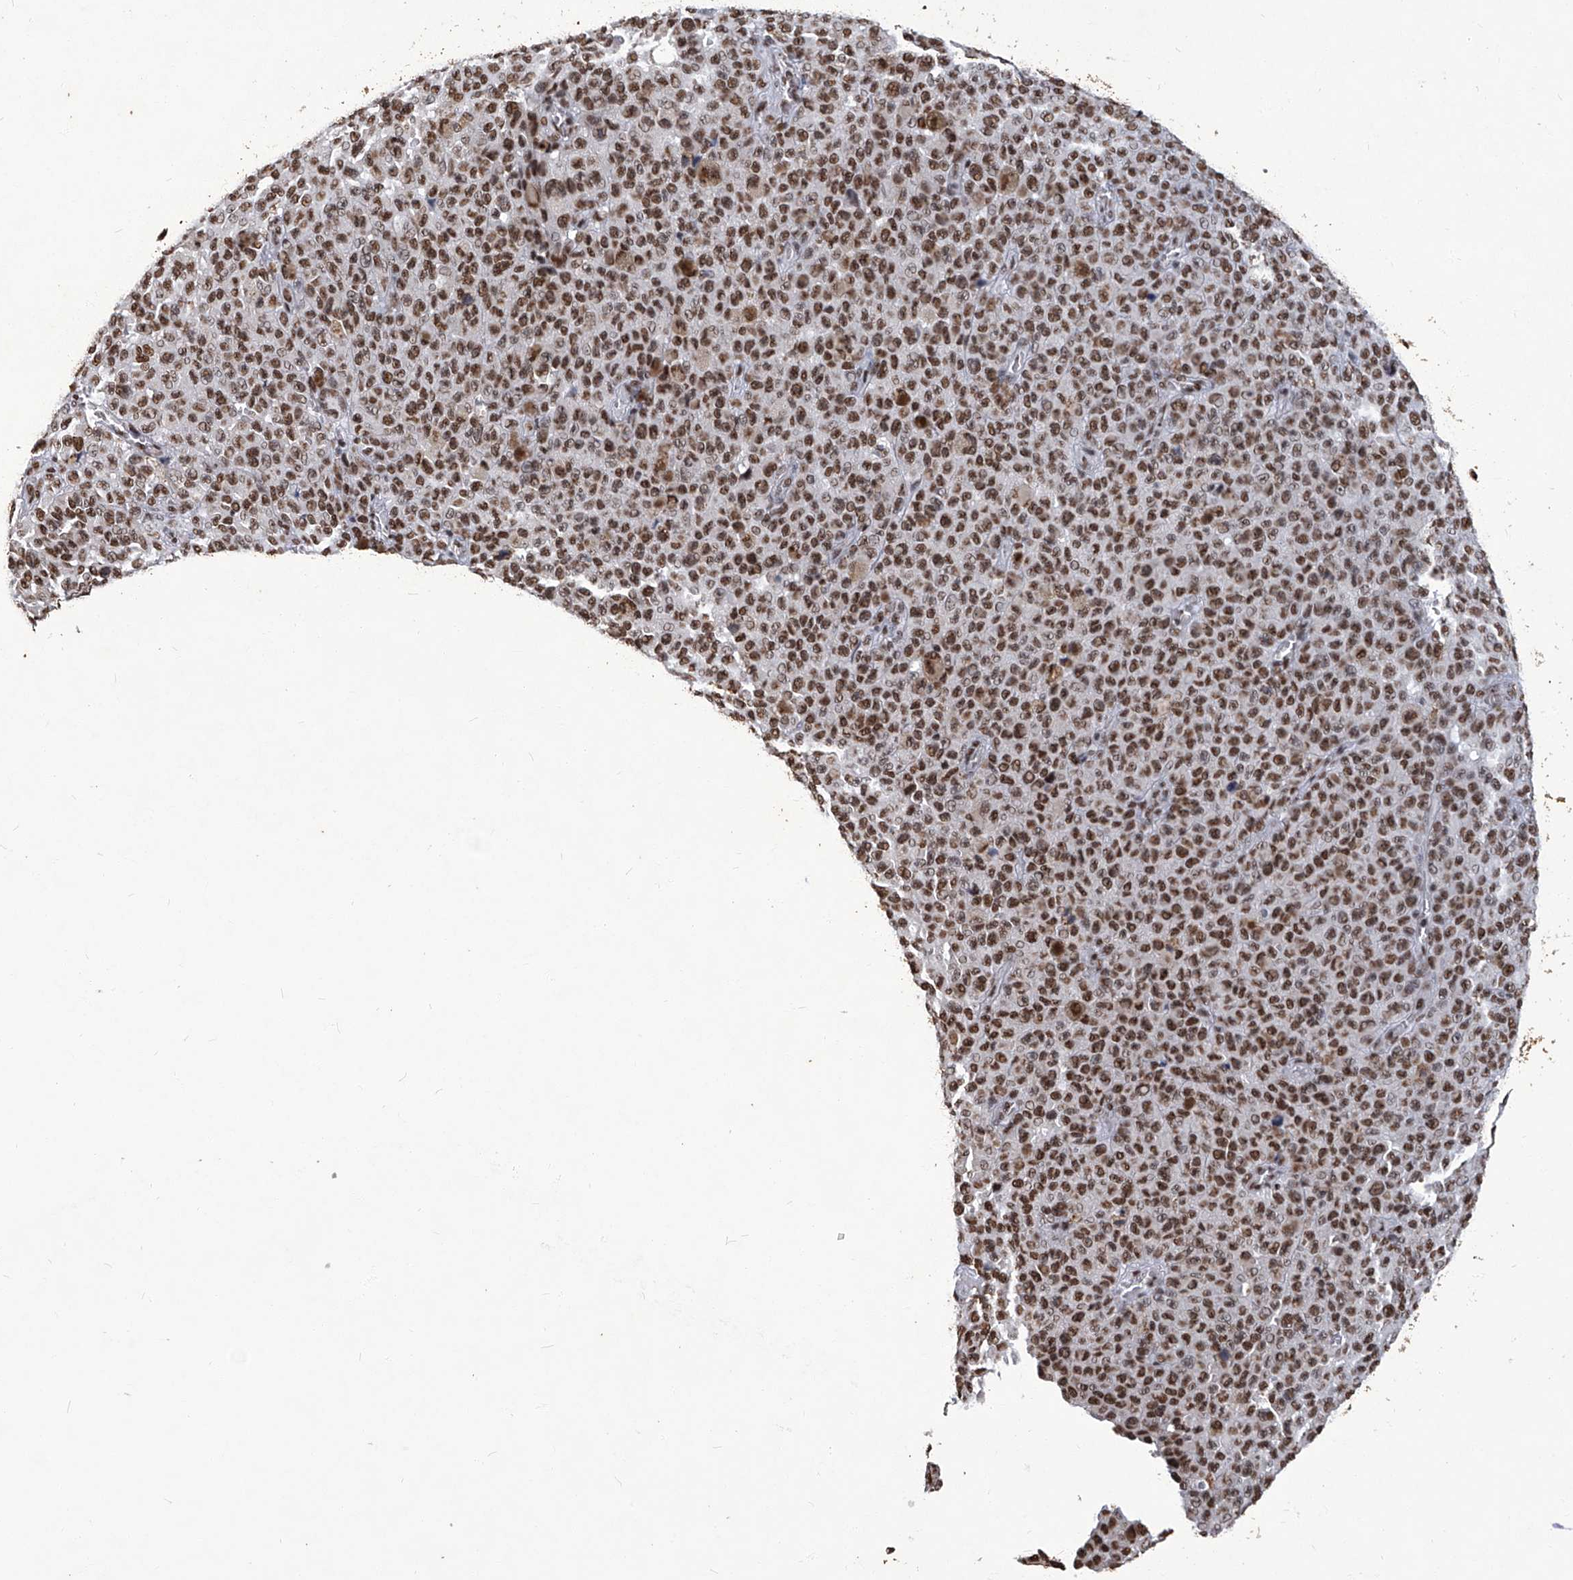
{"staining": {"intensity": "moderate", "quantity": ">75%", "location": "nuclear"}, "tissue": "melanoma", "cell_type": "Tumor cells", "image_type": "cancer", "snomed": [{"axis": "morphology", "description": "Malignant melanoma, NOS"}, {"axis": "topography", "description": "Skin"}], "caption": "A histopathology image of human malignant melanoma stained for a protein reveals moderate nuclear brown staining in tumor cells.", "gene": "HBP1", "patient": {"sex": "female", "age": 82}}